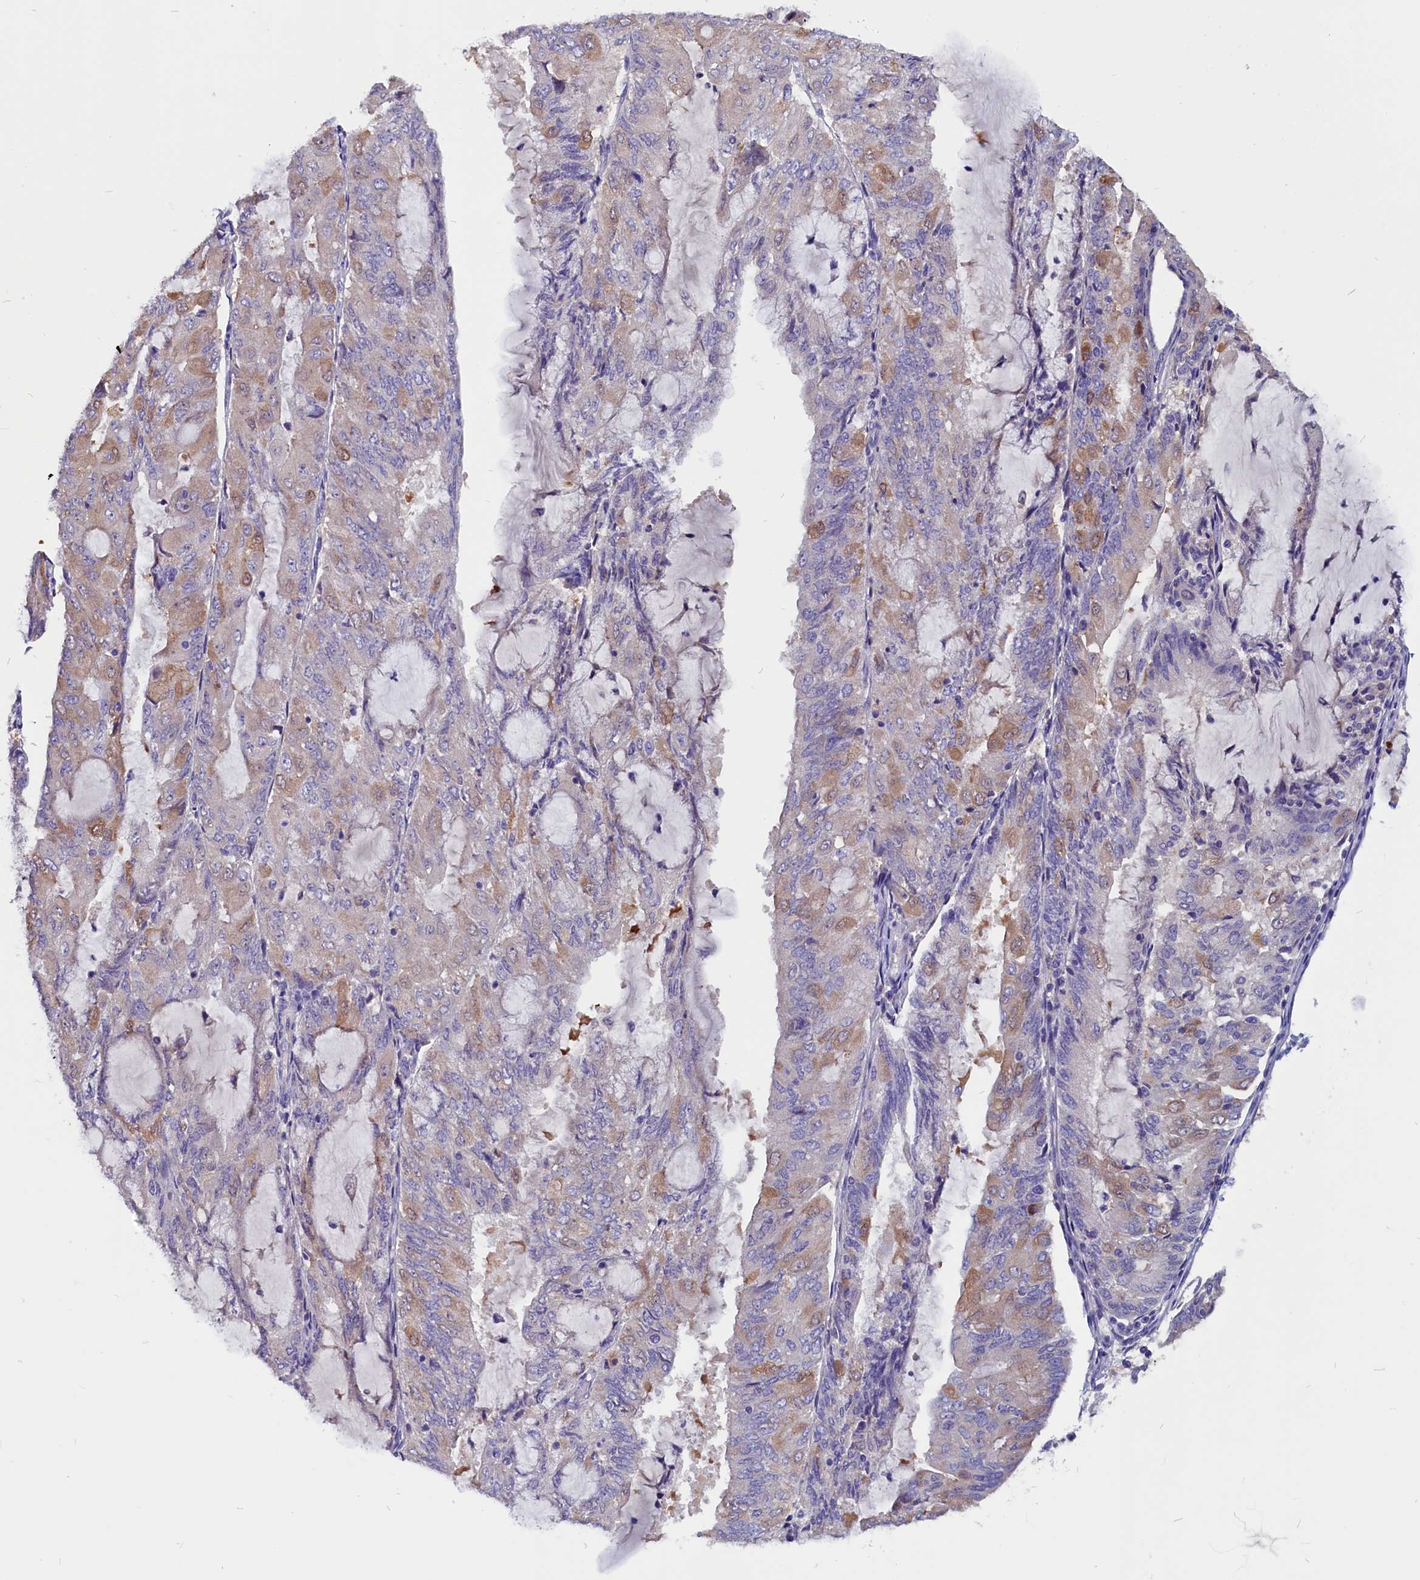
{"staining": {"intensity": "moderate", "quantity": "<25%", "location": "cytoplasmic/membranous"}, "tissue": "endometrial cancer", "cell_type": "Tumor cells", "image_type": "cancer", "snomed": [{"axis": "morphology", "description": "Adenocarcinoma, NOS"}, {"axis": "topography", "description": "Endometrium"}], "caption": "A low amount of moderate cytoplasmic/membranous positivity is seen in approximately <25% of tumor cells in adenocarcinoma (endometrial) tissue. The staining was performed using DAB to visualize the protein expression in brown, while the nuclei were stained in blue with hematoxylin (Magnification: 20x).", "gene": "CCBE1", "patient": {"sex": "female", "age": 81}}